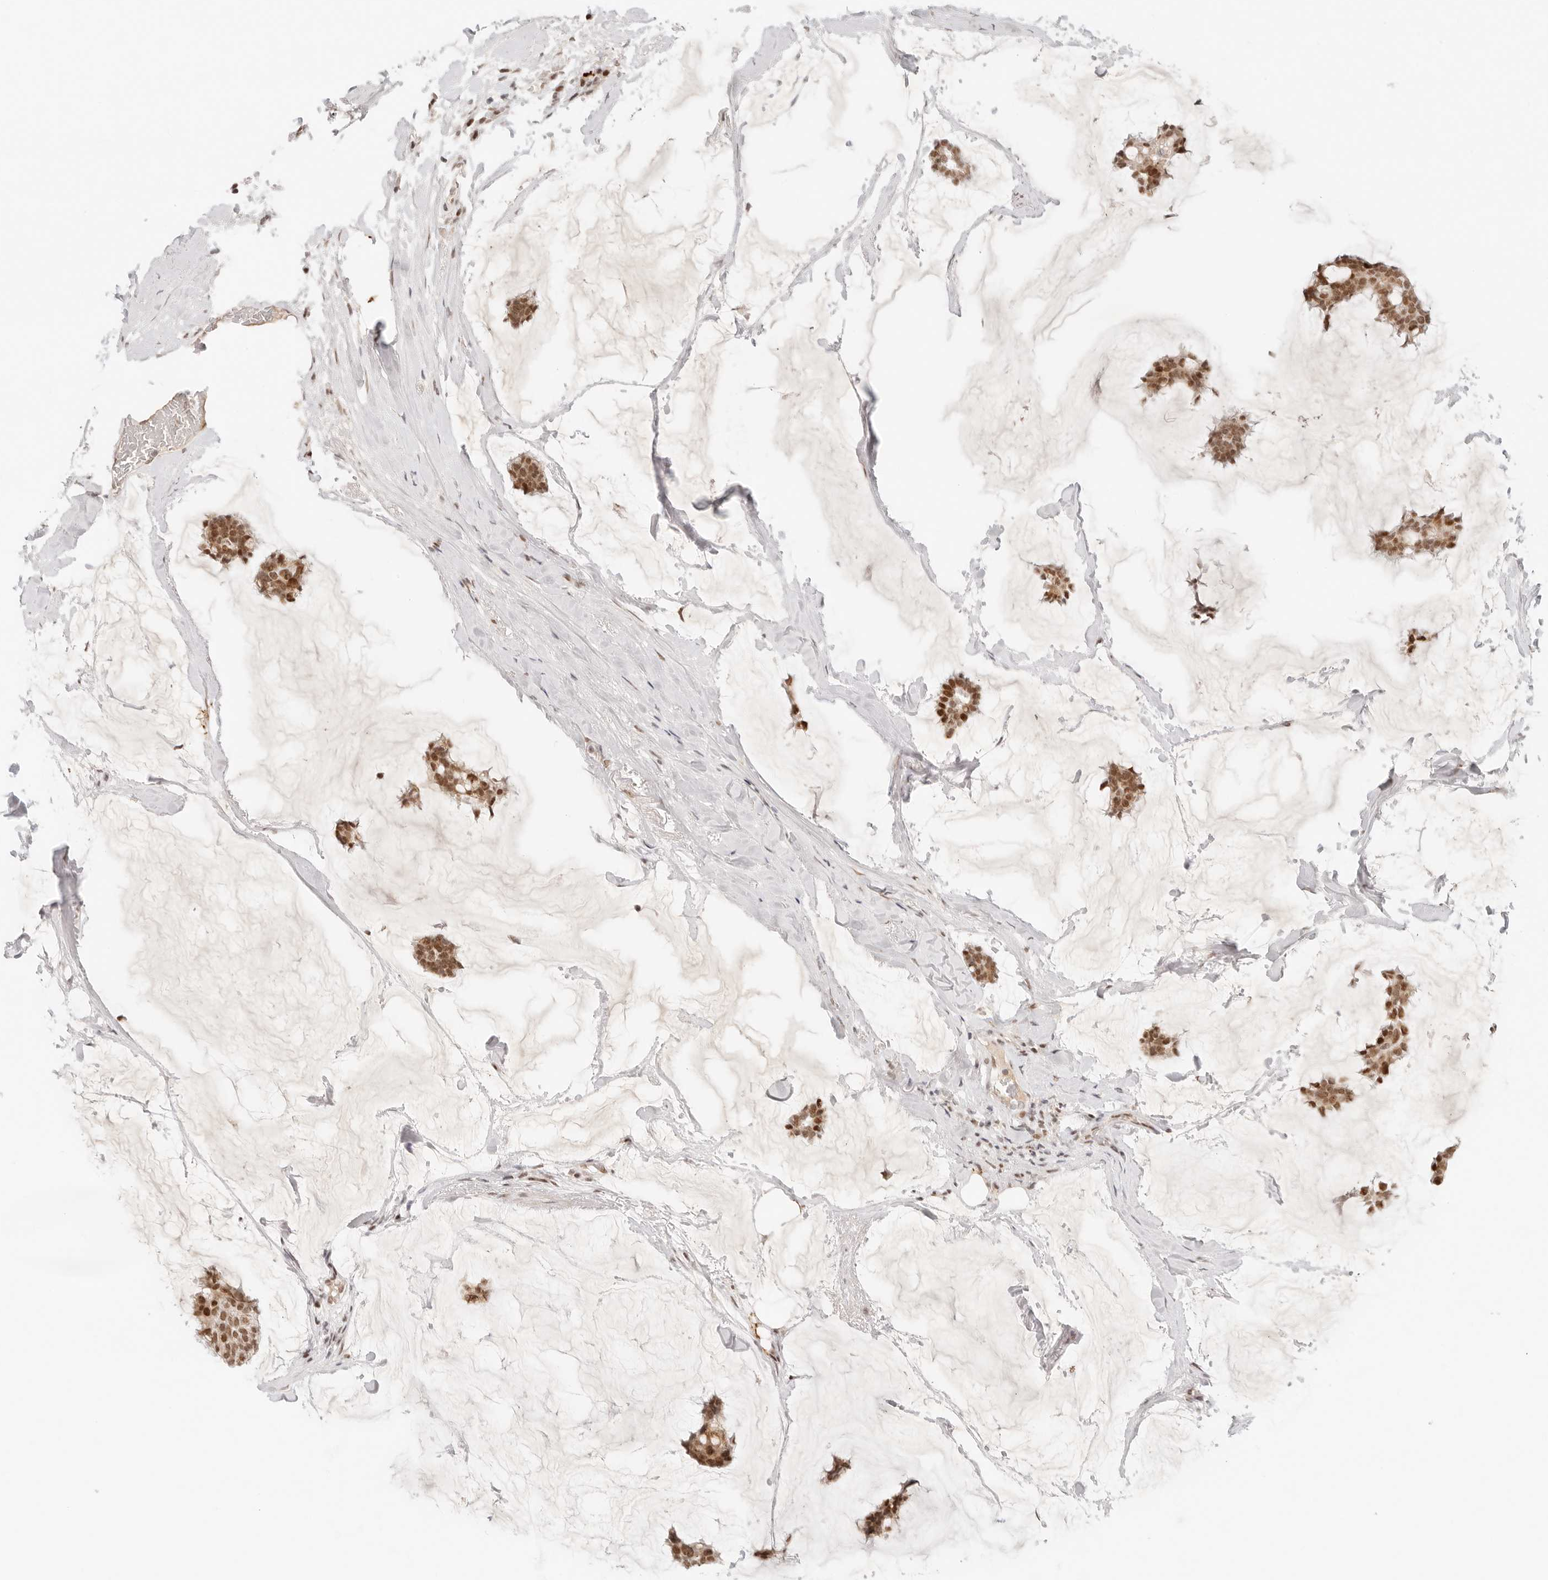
{"staining": {"intensity": "moderate", "quantity": ">75%", "location": "nuclear"}, "tissue": "breast cancer", "cell_type": "Tumor cells", "image_type": "cancer", "snomed": [{"axis": "morphology", "description": "Duct carcinoma"}, {"axis": "topography", "description": "Breast"}], "caption": "DAB immunohistochemical staining of human breast cancer (intraductal carcinoma) displays moderate nuclear protein expression in about >75% of tumor cells.", "gene": "HOXC5", "patient": {"sex": "female", "age": 93}}